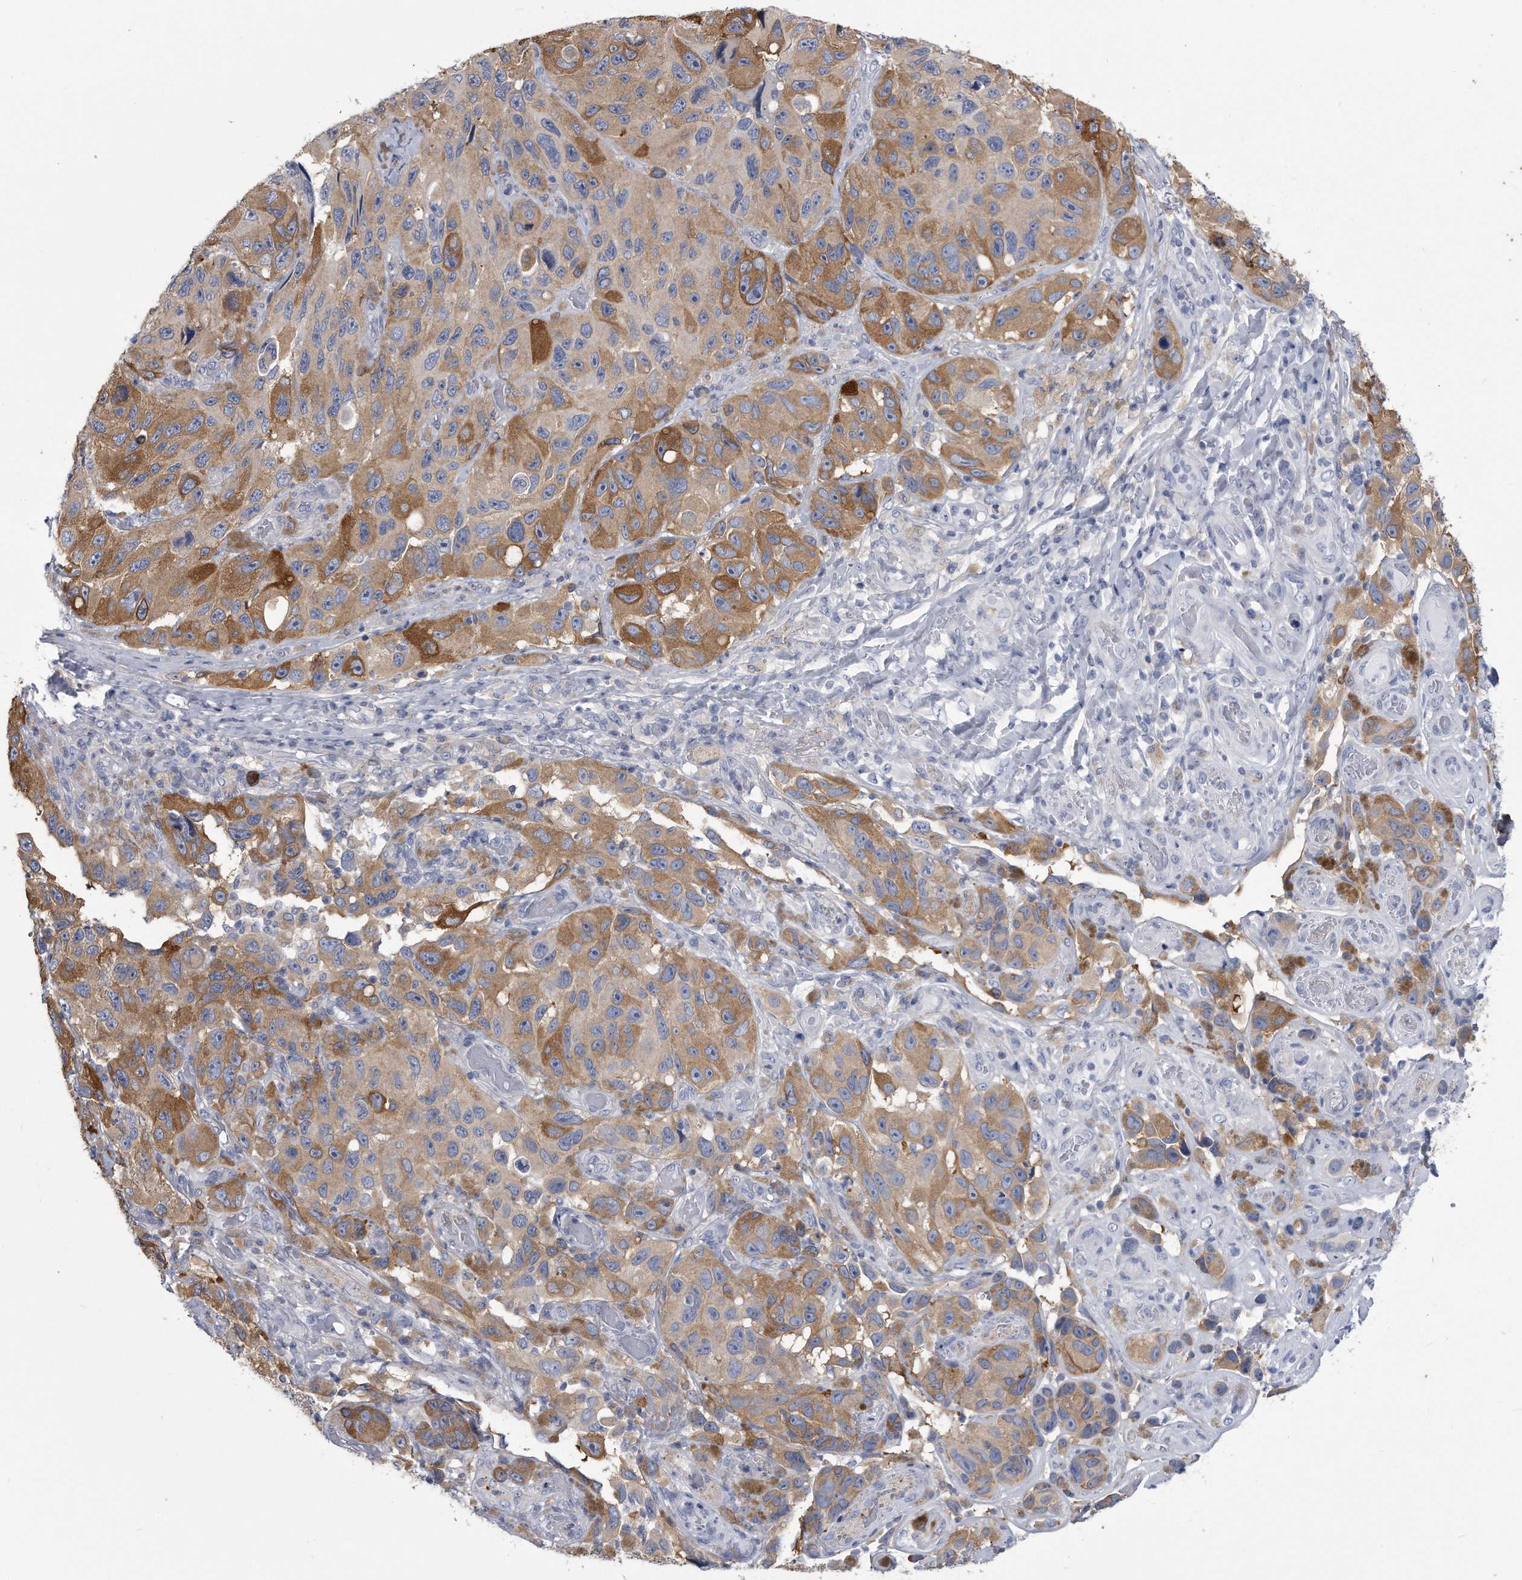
{"staining": {"intensity": "strong", "quantity": "25%-75%", "location": "cytoplasmic/membranous"}, "tissue": "melanoma", "cell_type": "Tumor cells", "image_type": "cancer", "snomed": [{"axis": "morphology", "description": "Malignant melanoma, NOS"}, {"axis": "topography", "description": "Skin"}], "caption": "Malignant melanoma stained for a protein (brown) shows strong cytoplasmic/membranous positive positivity in approximately 25%-75% of tumor cells.", "gene": "PYGB", "patient": {"sex": "female", "age": 73}}